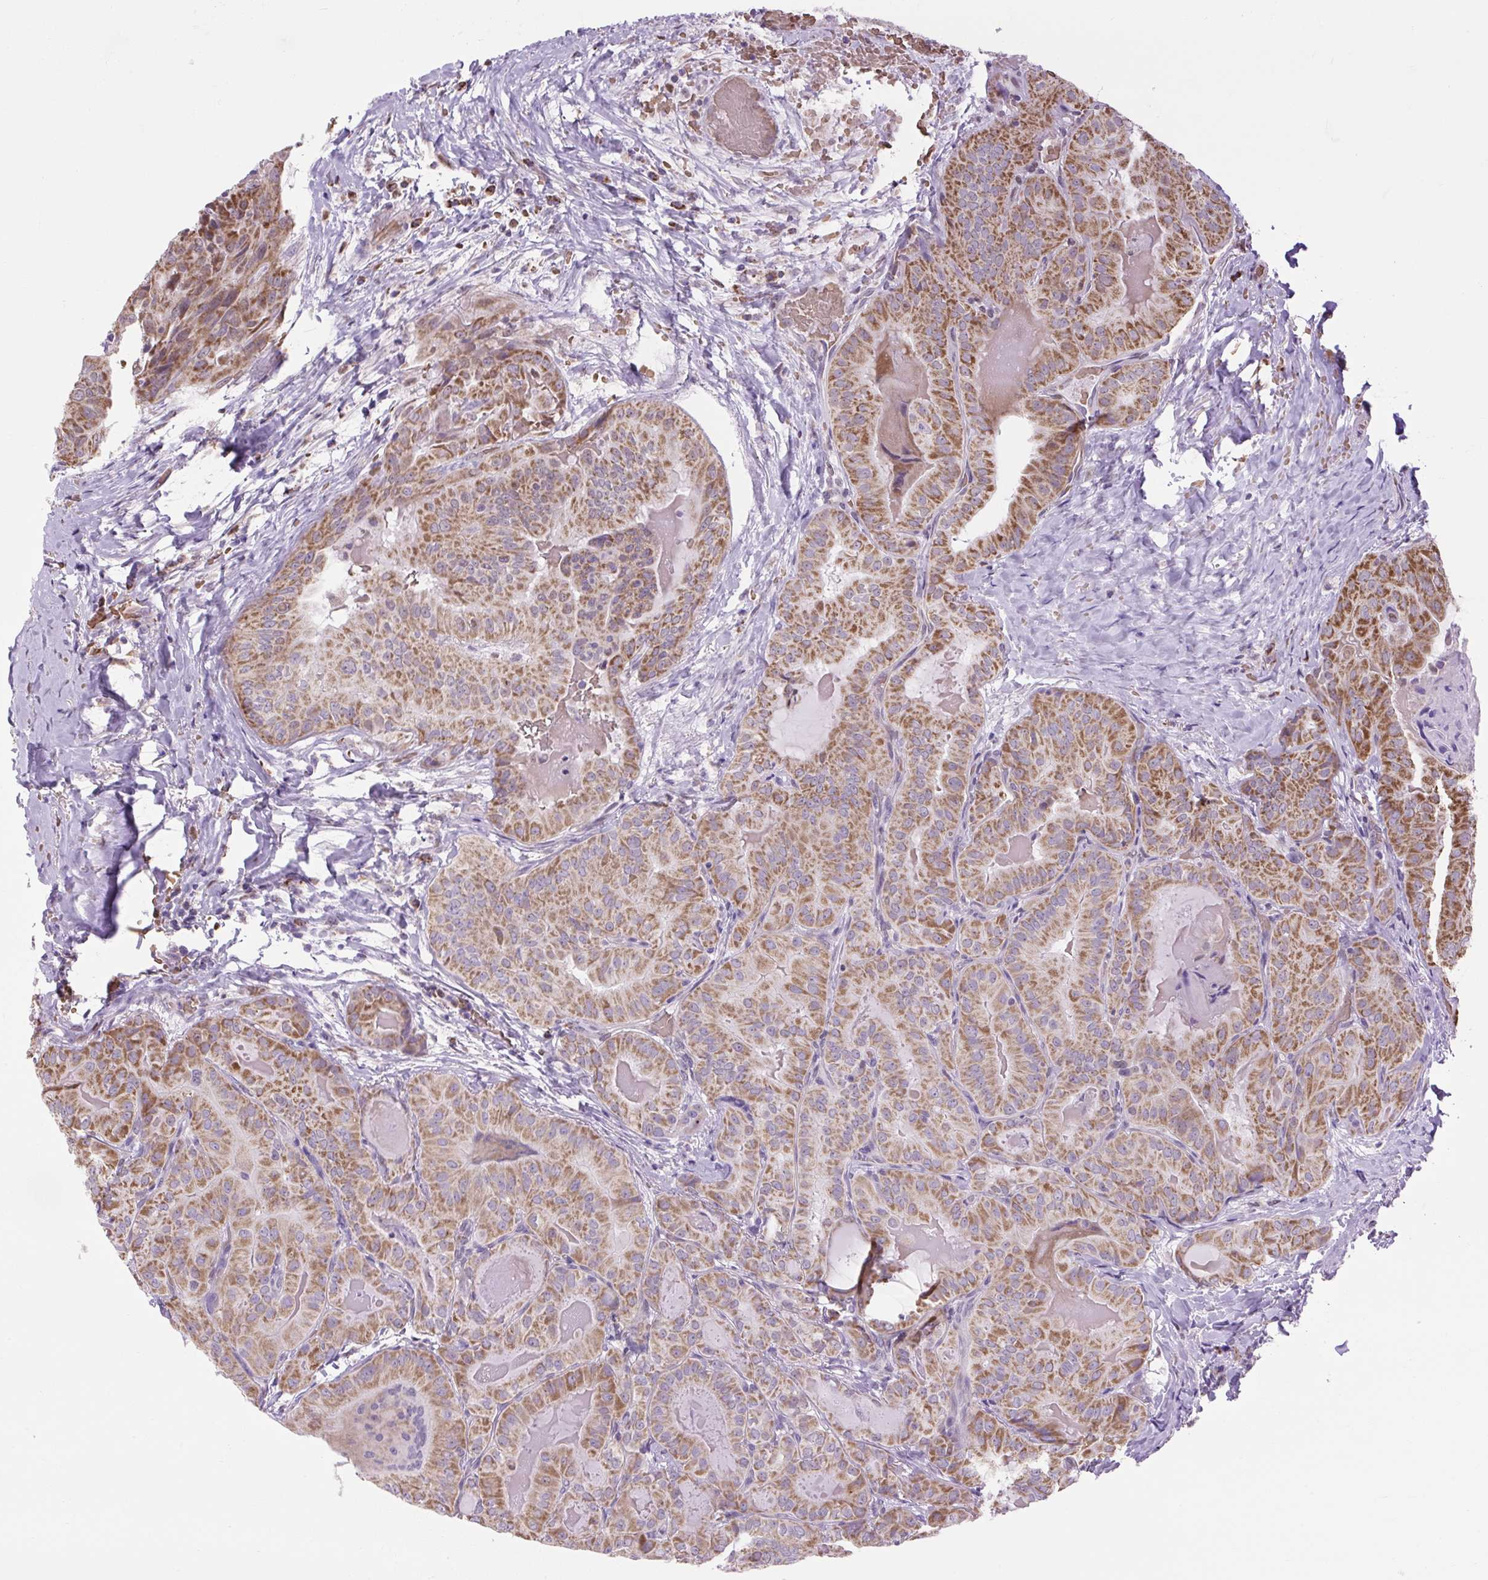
{"staining": {"intensity": "moderate", "quantity": ">75%", "location": "cytoplasmic/membranous"}, "tissue": "thyroid cancer", "cell_type": "Tumor cells", "image_type": "cancer", "snomed": [{"axis": "morphology", "description": "Papillary adenocarcinoma, NOS"}, {"axis": "topography", "description": "Thyroid gland"}], "caption": "DAB immunohistochemical staining of human thyroid cancer (papillary adenocarcinoma) reveals moderate cytoplasmic/membranous protein staining in approximately >75% of tumor cells.", "gene": "SCO2", "patient": {"sex": "female", "age": 68}}